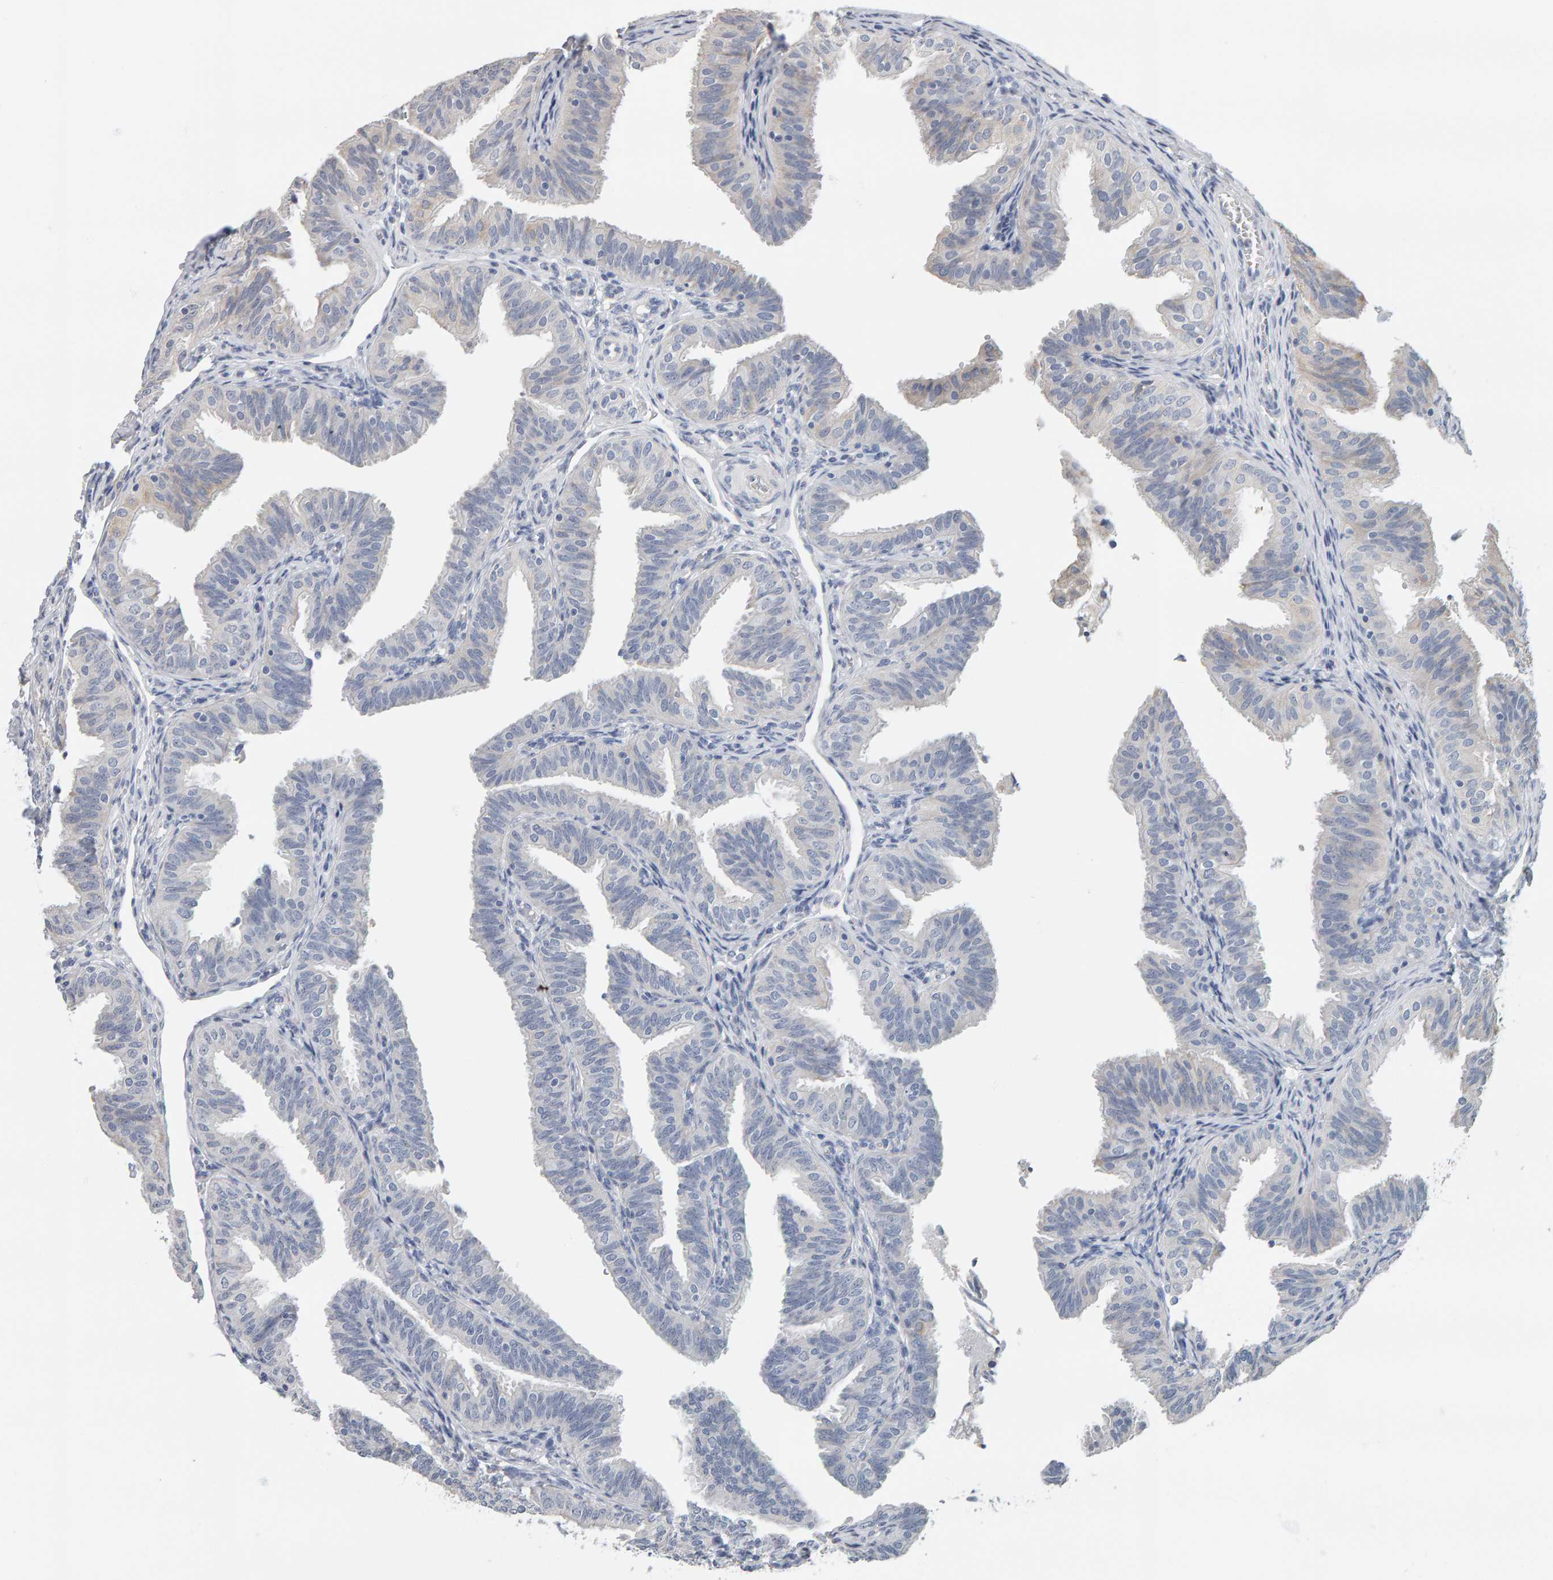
{"staining": {"intensity": "negative", "quantity": "none", "location": "none"}, "tissue": "fallopian tube", "cell_type": "Glandular cells", "image_type": "normal", "snomed": [{"axis": "morphology", "description": "Normal tissue, NOS"}, {"axis": "topography", "description": "Fallopian tube"}], "caption": "High magnification brightfield microscopy of benign fallopian tube stained with DAB (3,3'-diaminobenzidine) (brown) and counterstained with hematoxylin (blue): glandular cells show no significant expression.", "gene": "ADHFE1", "patient": {"sex": "female", "age": 35}}